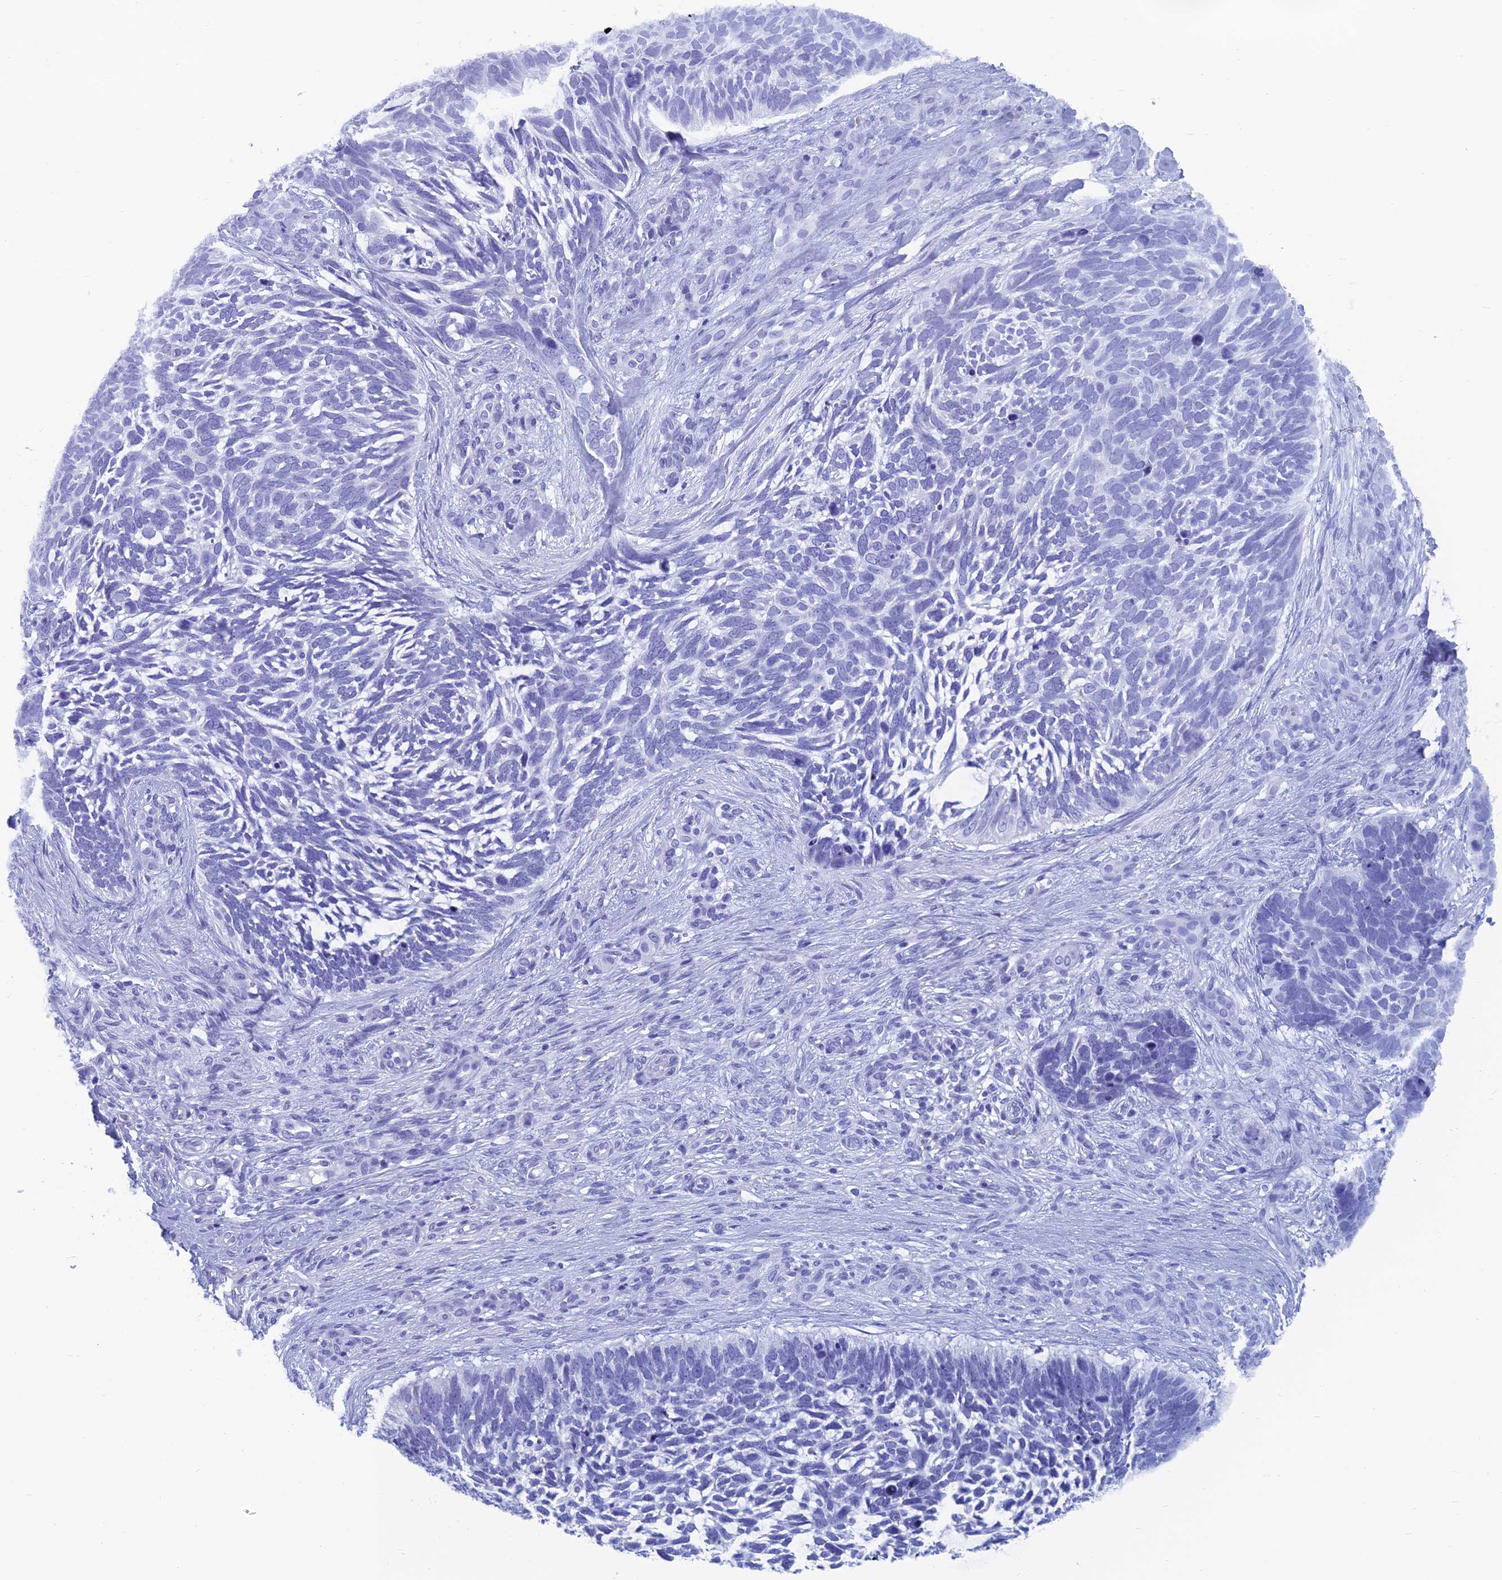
{"staining": {"intensity": "negative", "quantity": "none", "location": "none"}, "tissue": "skin cancer", "cell_type": "Tumor cells", "image_type": "cancer", "snomed": [{"axis": "morphology", "description": "Basal cell carcinoma"}, {"axis": "topography", "description": "Skin"}], "caption": "The histopathology image shows no significant staining in tumor cells of basal cell carcinoma (skin).", "gene": "CAPS", "patient": {"sex": "male", "age": 88}}